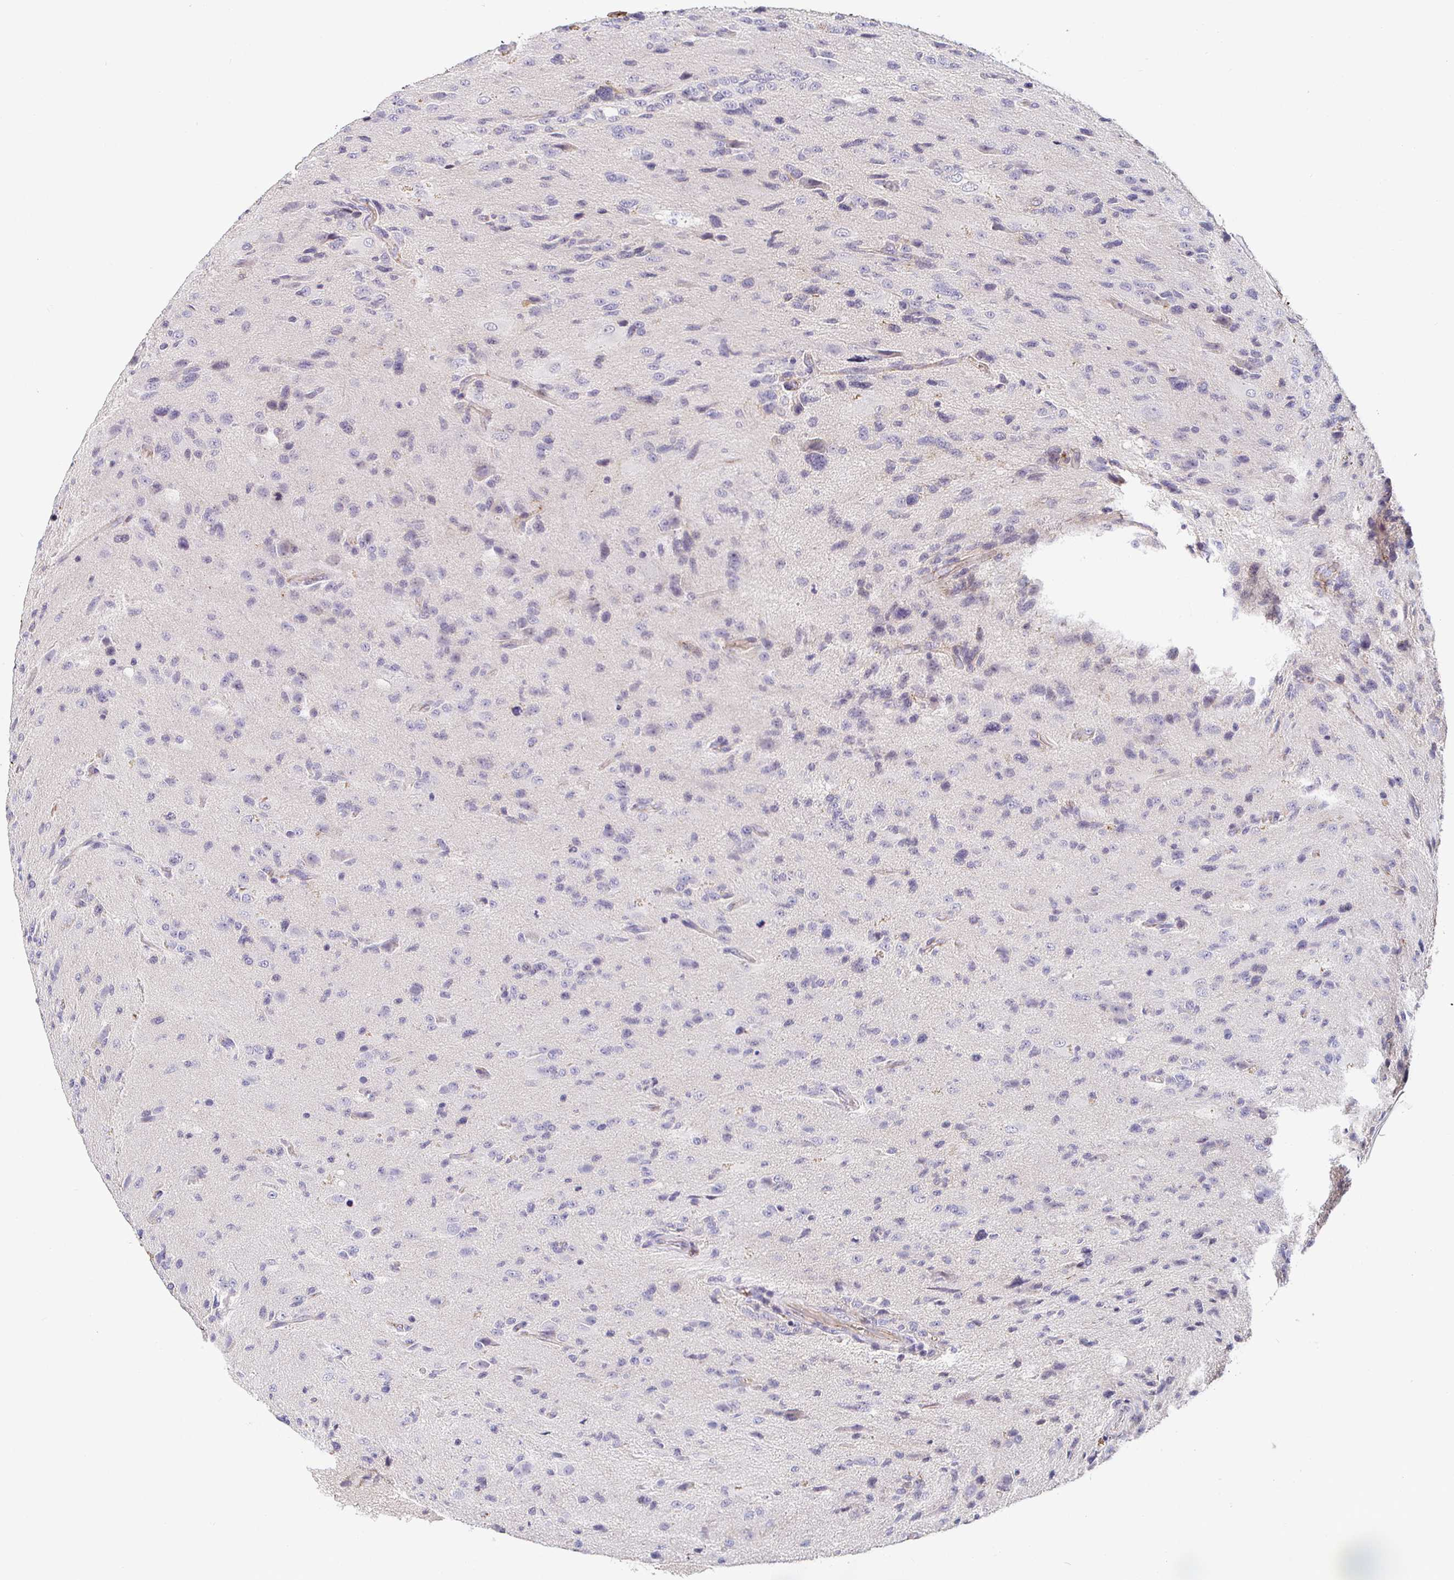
{"staining": {"intensity": "negative", "quantity": "none", "location": "none"}, "tissue": "glioma", "cell_type": "Tumor cells", "image_type": "cancer", "snomed": [{"axis": "morphology", "description": "Glioma, malignant, High grade"}, {"axis": "topography", "description": "Brain"}], "caption": "There is no significant expression in tumor cells of glioma.", "gene": "PIWIL3", "patient": {"sex": "male", "age": 68}}